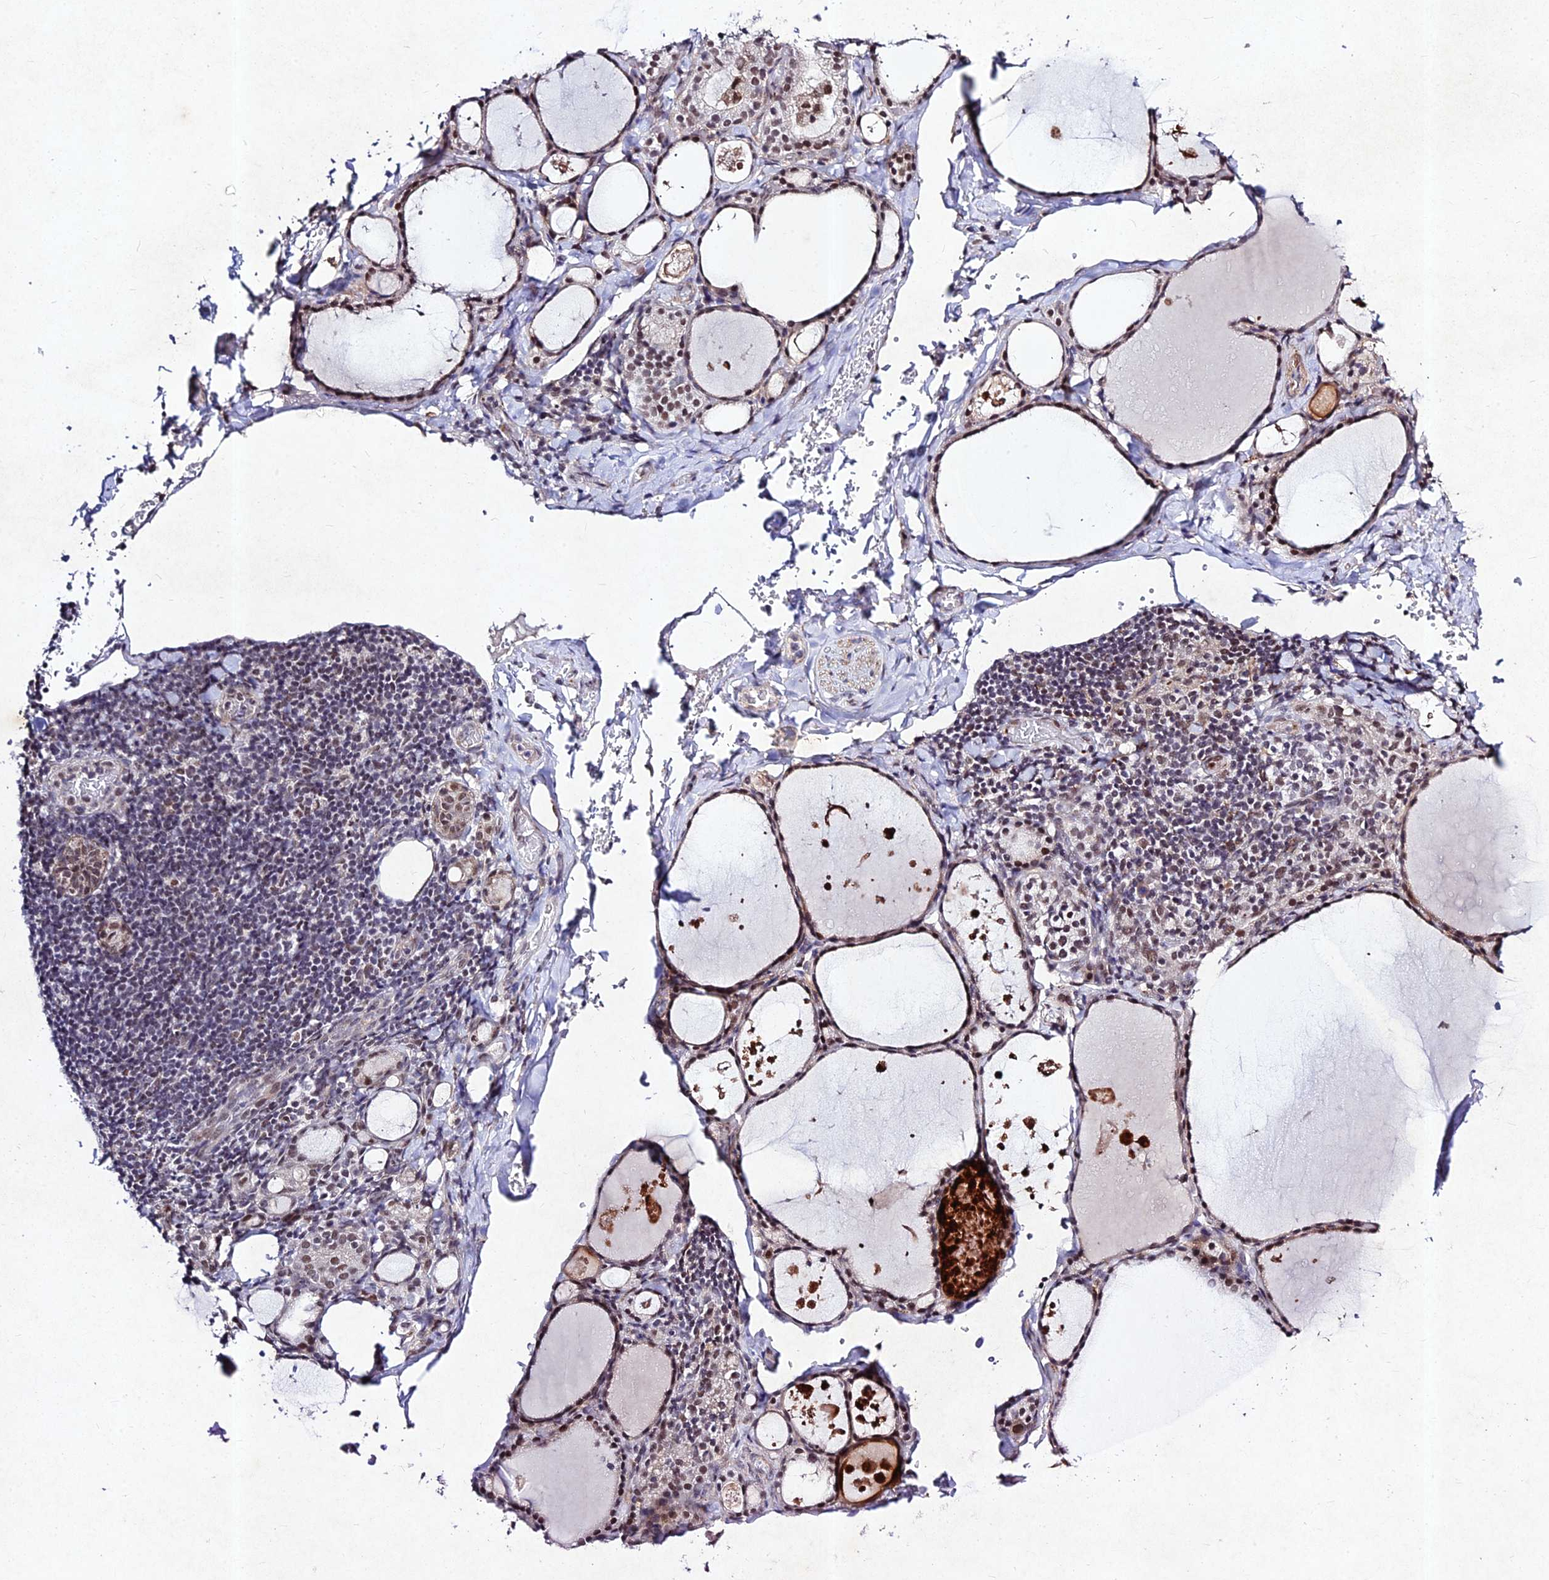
{"staining": {"intensity": "moderate", "quantity": "25%-75%", "location": "cytoplasmic/membranous,nuclear"}, "tissue": "thyroid gland", "cell_type": "Glandular cells", "image_type": "normal", "snomed": [{"axis": "morphology", "description": "Normal tissue, NOS"}, {"axis": "topography", "description": "Thyroid gland"}], "caption": "Immunohistochemical staining of benign human thyroid gland exhibits moderate cytoplasmic/membranous,nuclear protein expression in approximately 25%-75% of glandular cells.", "gene": "RAVER1", "patient": {"sex": "male", "age": 56}}